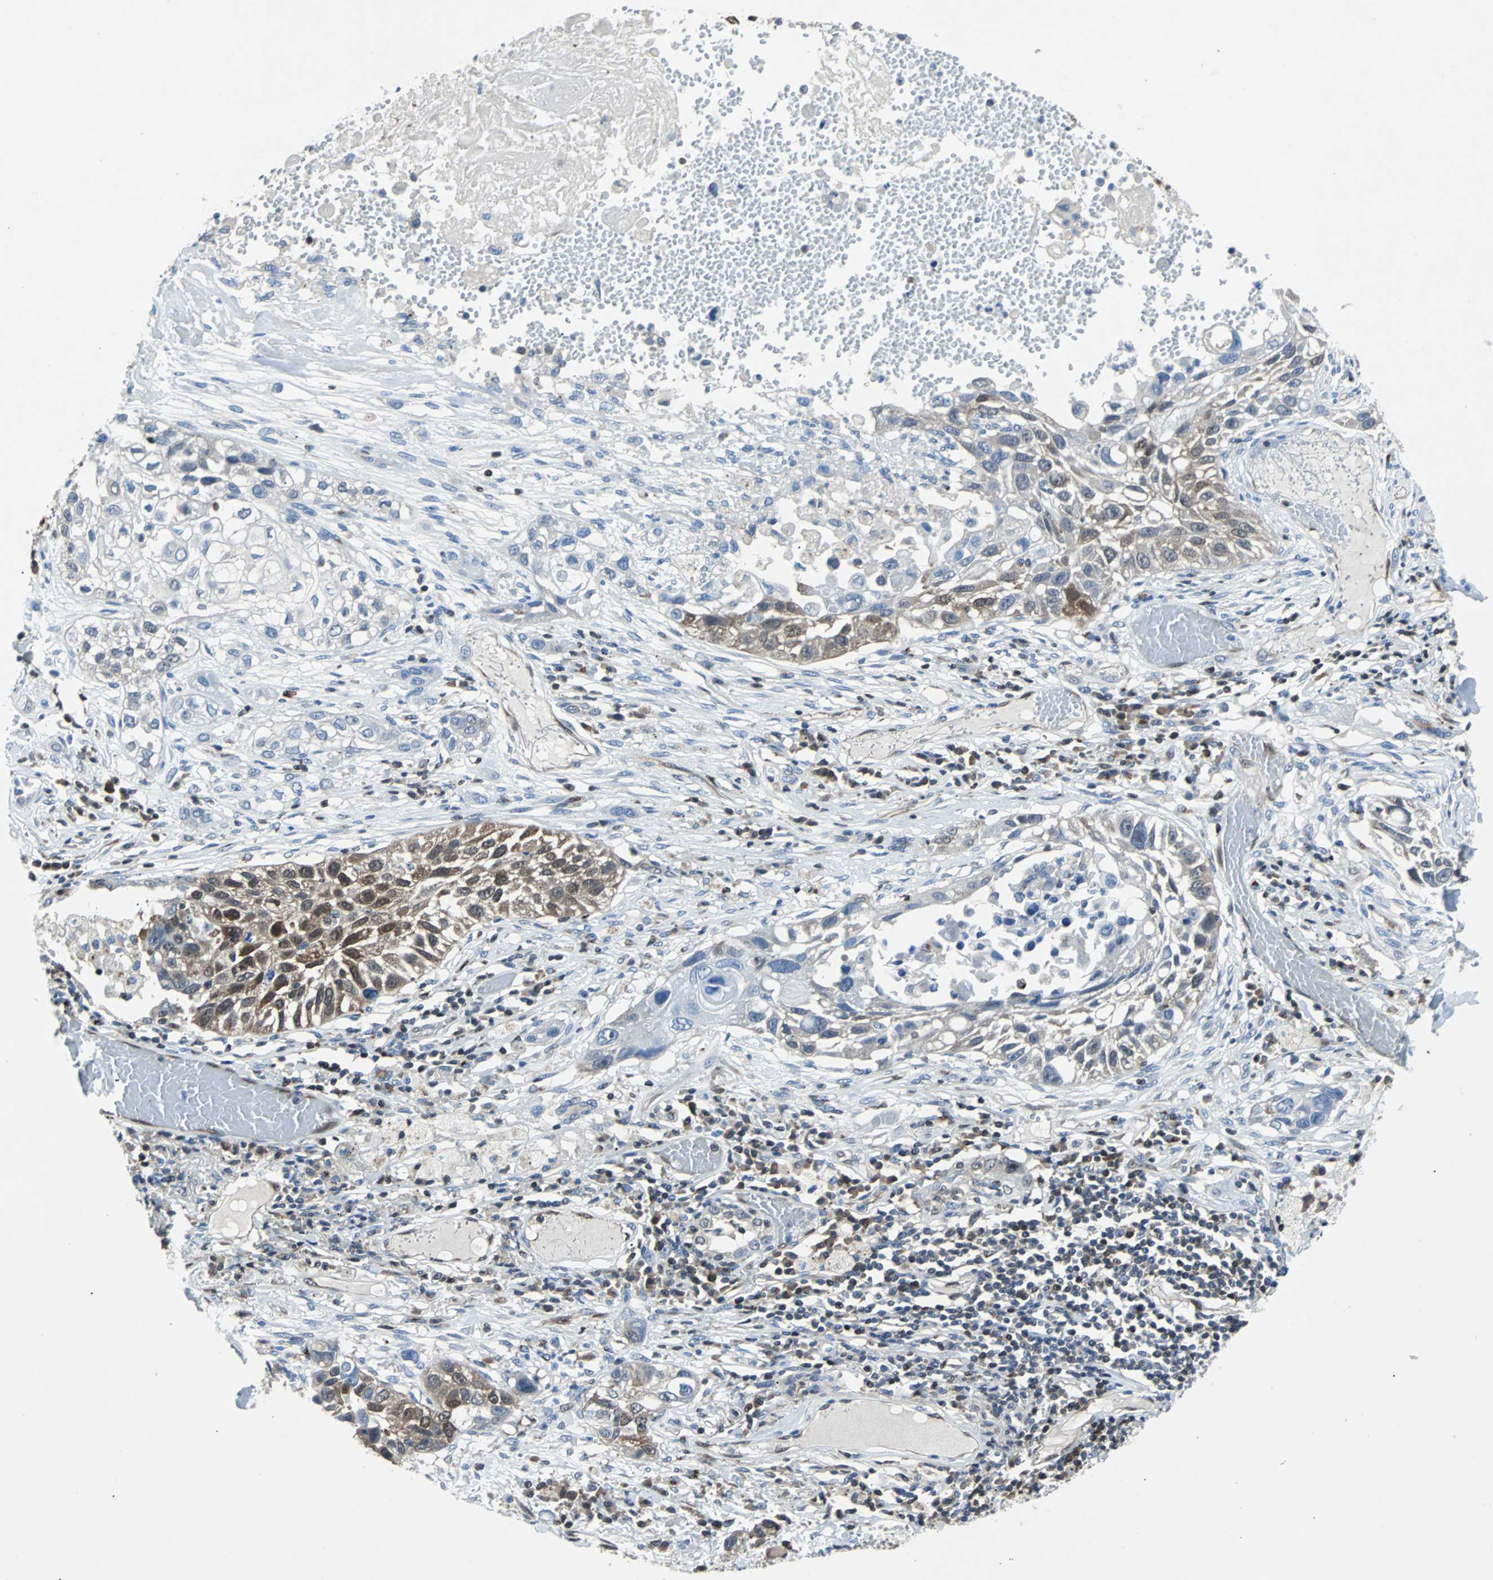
{"staining": {"intensity": "moderate", "quantity": "25%-75%", "location": "cytoplasmic/membranous,nuclear"}, "tissue": "lung cancer", "cell_type": "Tumor cells", "image_type": "cancer", "snomed": [{"axis": "morphology", "description": "Squamous cell carcinoma, NOS"}, {"axis": "topography", "description": "Lung"}], "caption": "This image shows immunohistochemistry (IHC) staining of lung cancer, with medium moderate cytoplasmic/membranous and nuclear positivity in about 25%-75% of tumor cells.", "gene": "MAP2K6", "patient": {"sex": "male", "age": 71}}